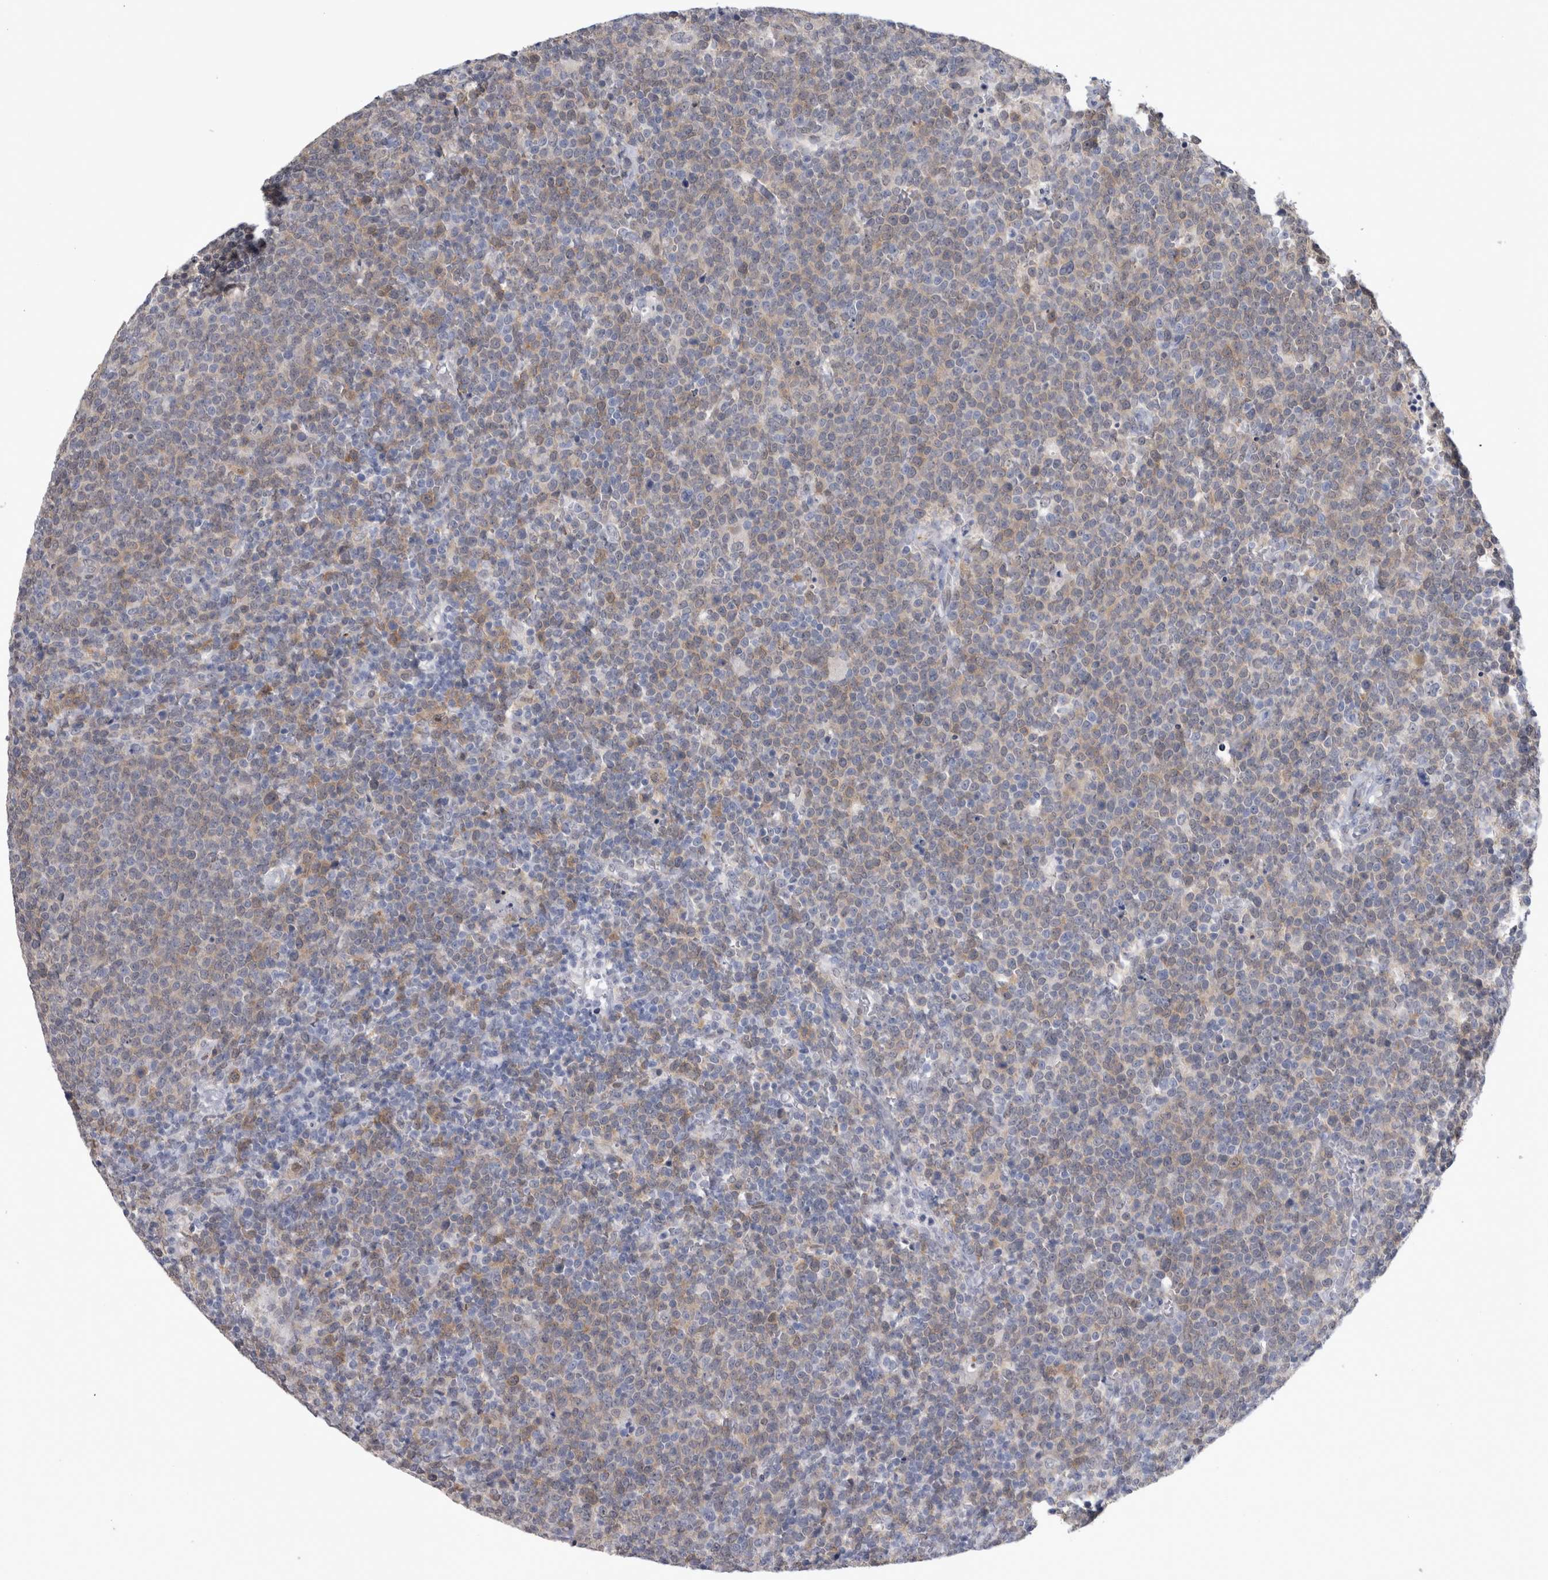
{"staining": {"intensity": "weak", "quantity": "<25%", "location": "cytoplasmic/membranous"}, "tissue": "lymphoma", "cell_type": "Tumor cells", "image_type": "cancer", "snomed": [{"axis": "morphology", "description": "Malignant lymphoma, non-Hodgkin's type, High grade"}, {"axis": "topography", "description": "Lymph node"}], "caption": "IHC image of neoplastic tissue: lymphoma stained with DAB (3,3'-diaminobenzidine) shows no significant protein staining in tumor cells.", "gene": "ACOT7", "patient": {"sex": "male", "age": 61}}